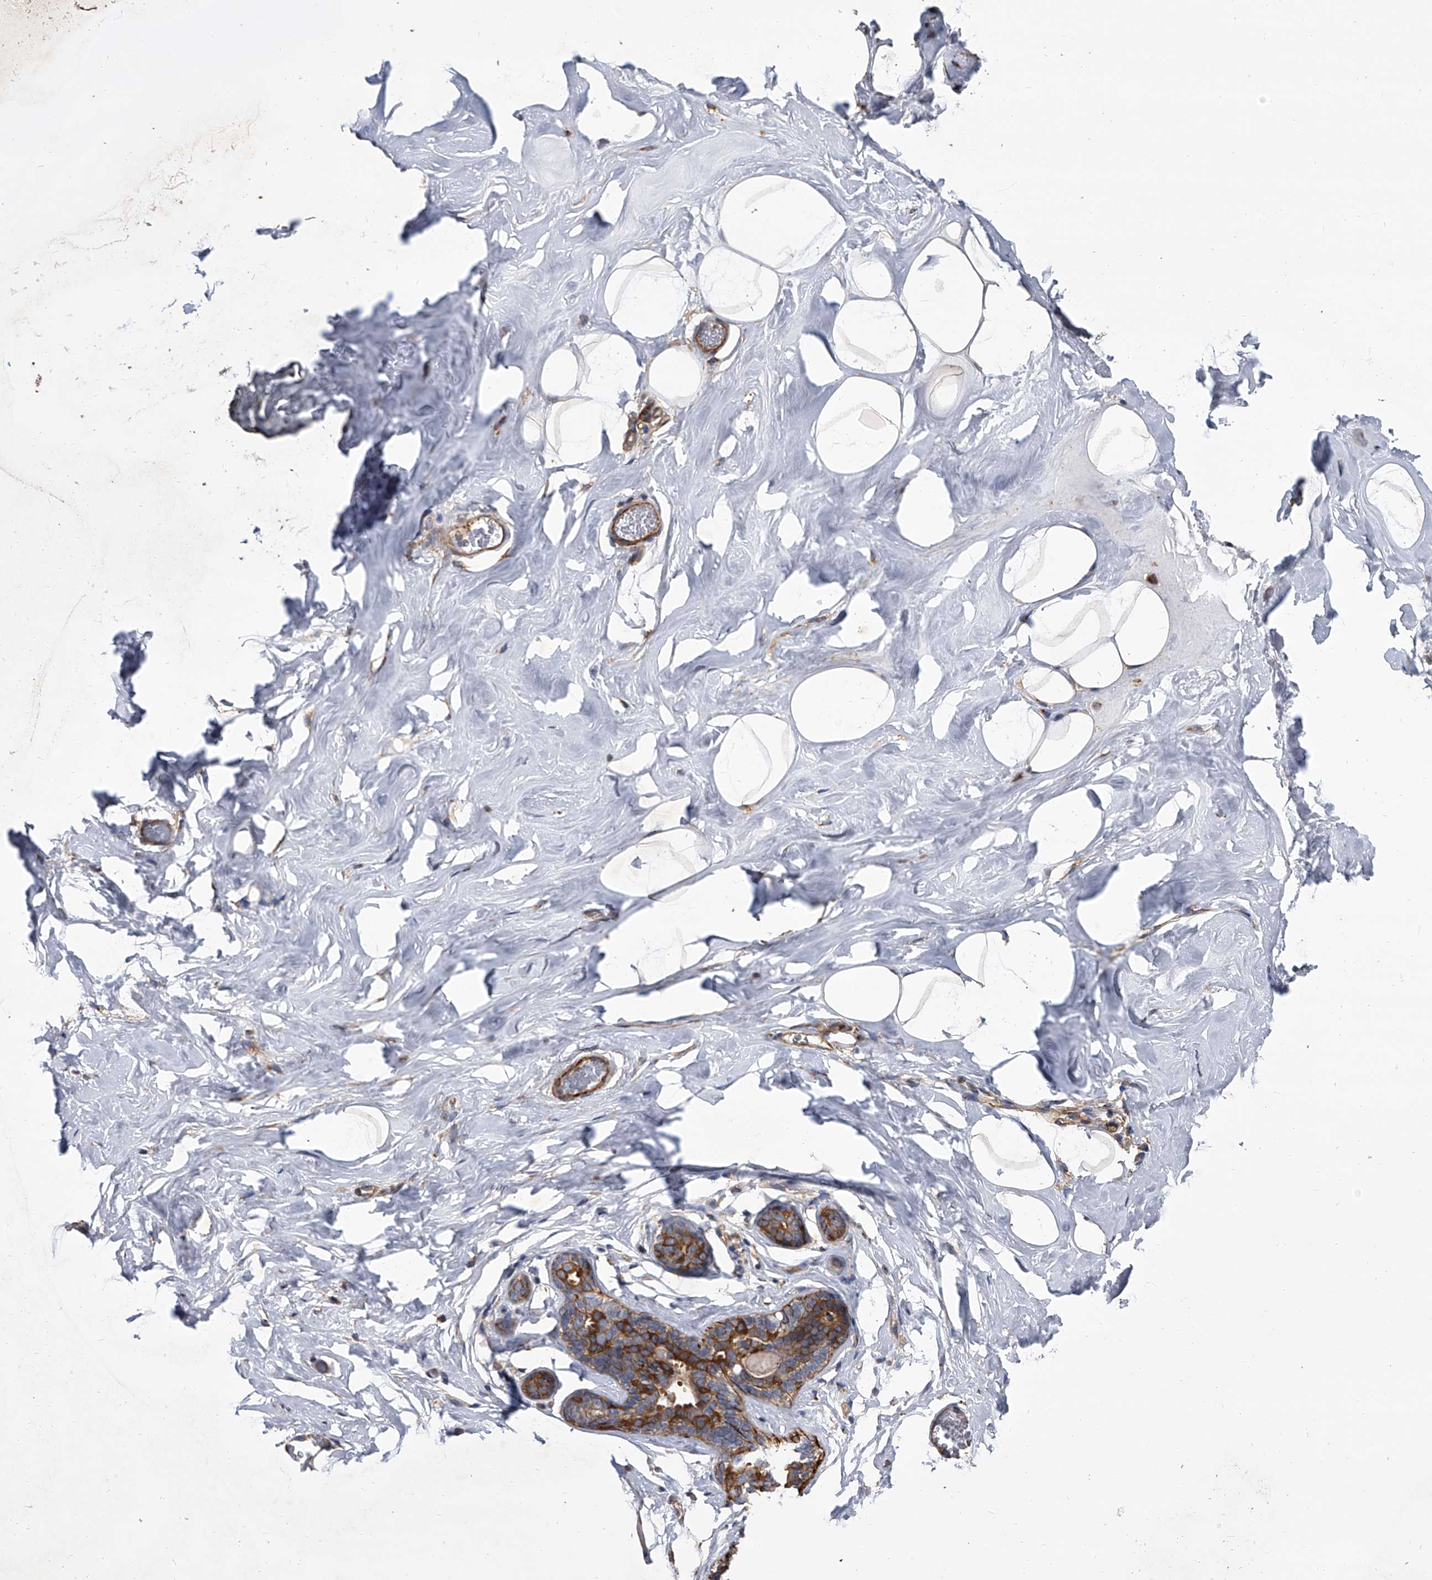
{"staining": {"intensity": "weak", "quantity": ">75%", "location": "cytoplasmic/membranous"}, "tissue": "adipose tissue", "cell_type": "Adipocytes", "image_type": "normal", "snomed": [{"axis": "morphology", "description": "Normal tissue, NOS"}, {"axis": "morphology", "description": "Fibrosis, NOS"}, {"axis": "topography", "description": "Breast"}, {"axis": "topography", "description": "Adipose tissue"}], "caption": "Brown immunohistochemical staining in unremarkable human adipose tissue shows weak cytoplasmic/membranous positivity in approximately >75% of adipocytes.", "gene": "PISD", "patient": {"sex": "female", "age": 39}}